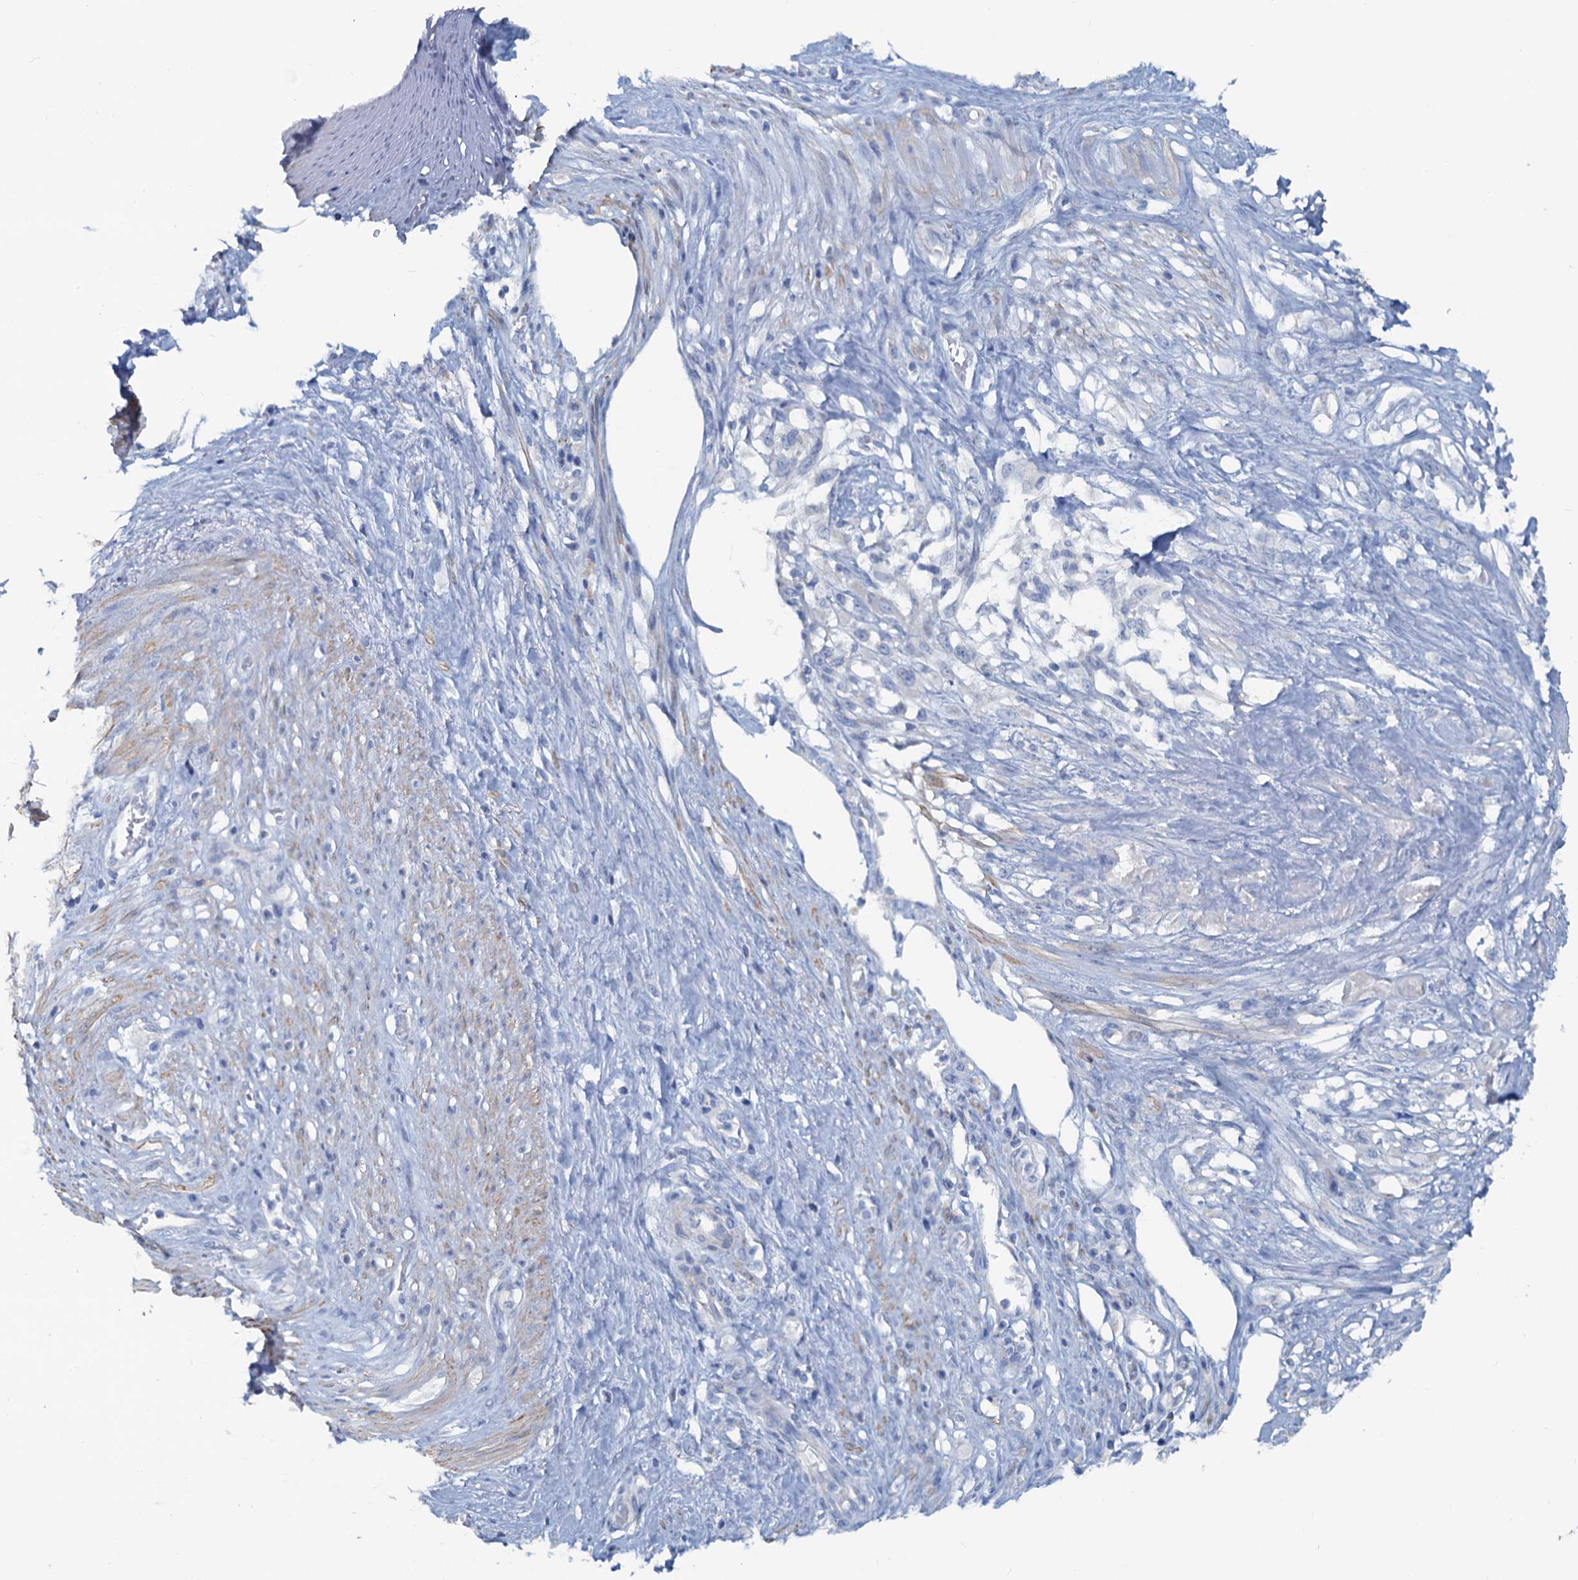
{"staining": {"intensity": "negative", "quantity": "none", "location": "none"}, "tissue": "stomach cancer", "cell_type": "Tumor cells", "image_type": "cancer", "snomed": [{"axis": "morphology", "description": "Adenocarcinoma, NOS"}, {"axis": "morphology", "description": "Adenocarcinoma, High grade"}, {"axis": "topography", "description": "Stomach, upper"}, {"axis": "topography", "description": "Stomach, lower"}], "caption": "High power microscopy micrograph of an IHC image of stomach cancer, revealing no significant expression in tumor cells.", "gene": "SLC1A3", "patient": {"sex": "female", "age": 65}}